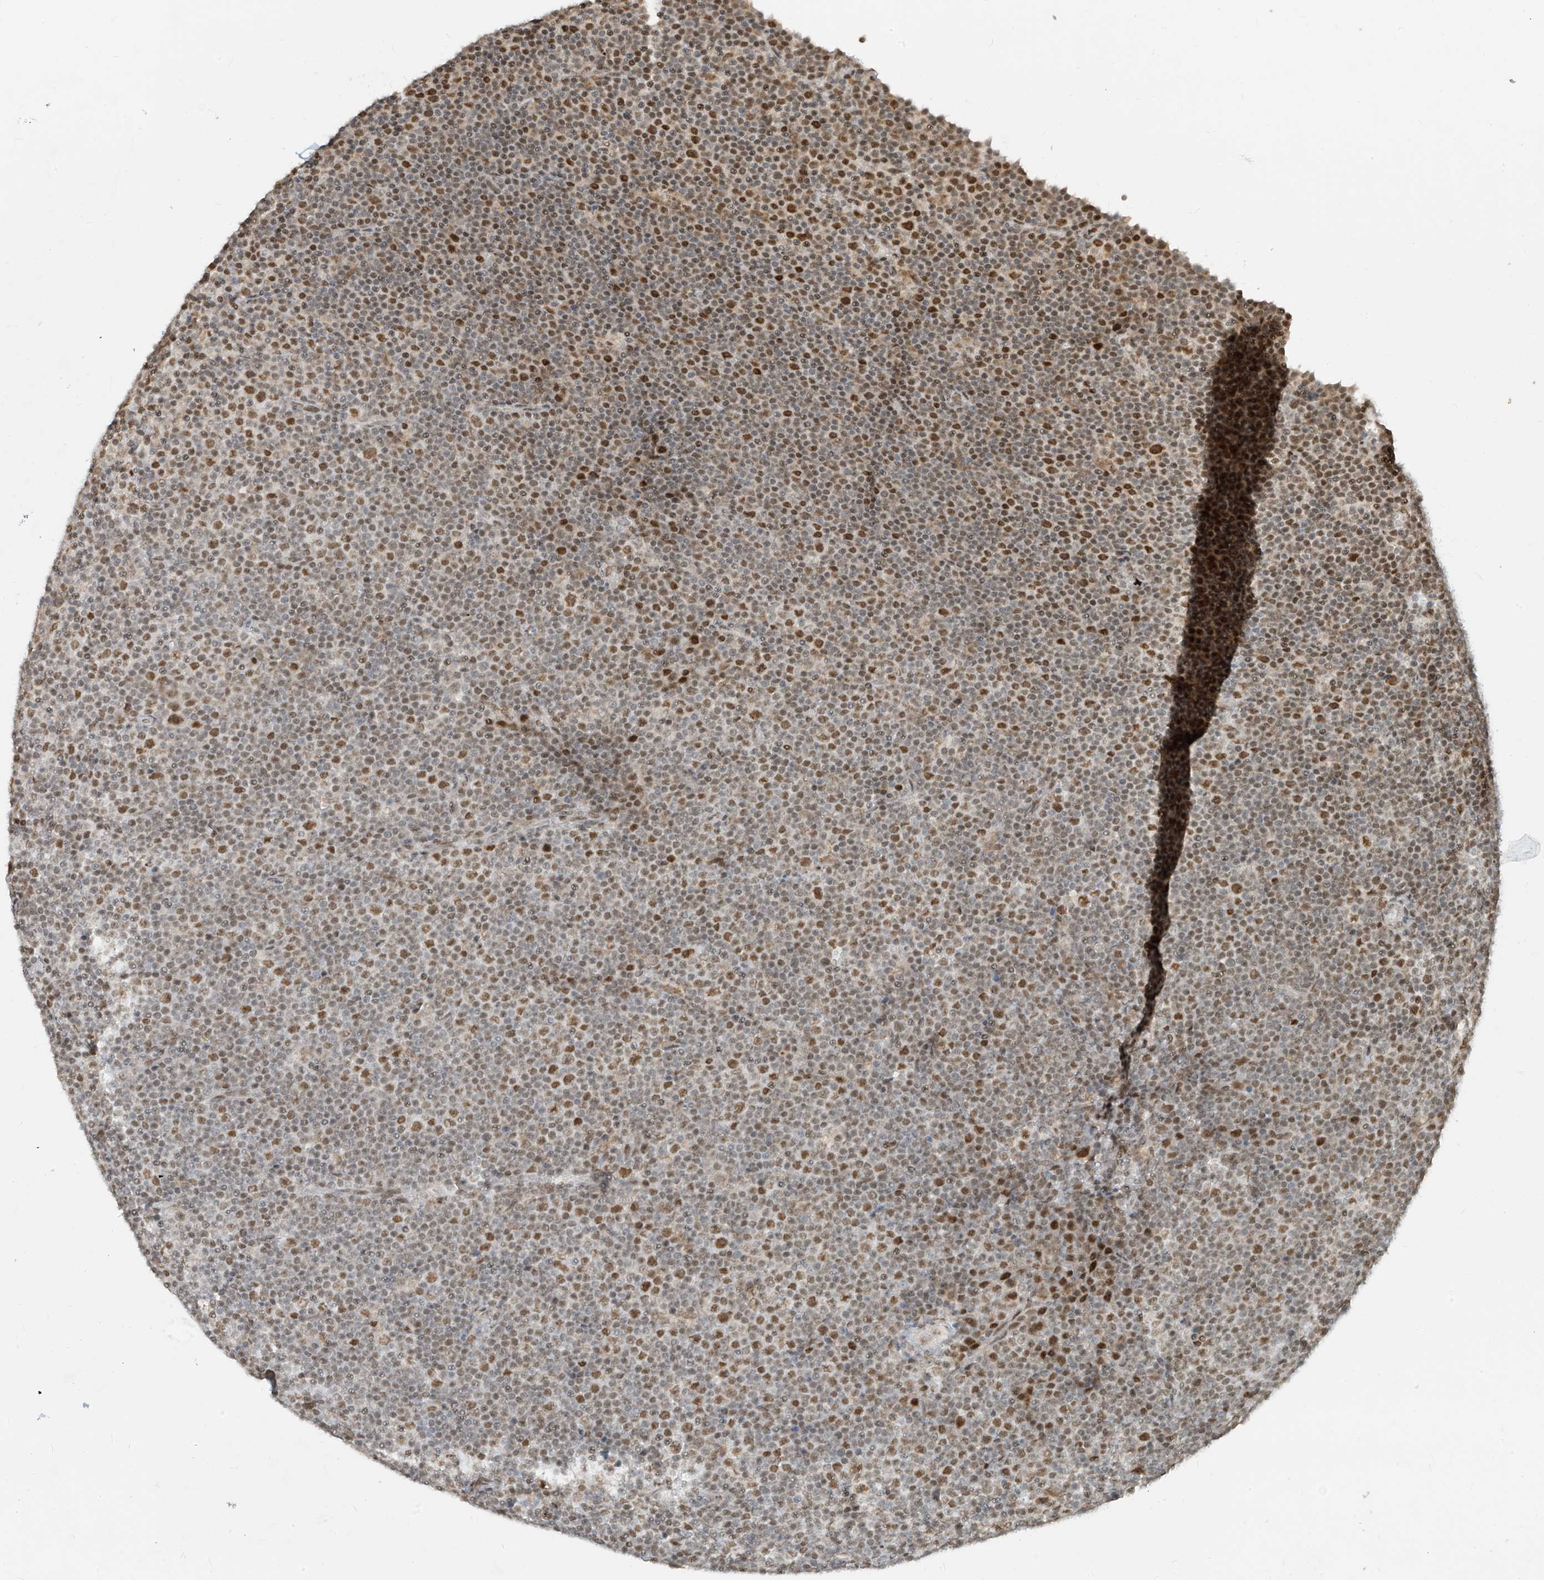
{"staining": {"intensity": "moderate", "quantity": ">75%", "location": "nuclear"}, "tissue": "lymphoma", "cell_type": "Tumor cells", "image_type": "cancer", "snomed": [{"axis": "morphology", "description": "Malignant lymphoma, non-Hodgkin's type, Low grade"}, {"axis": "topography", "description": "Lymph node"}], "caption": "Tumor cells reveal moderate nuclear staining in approximately >75% of cells in lymphoma.", "gene": "ZMYM2", "patient": {"sex": "female", "age": 67}}